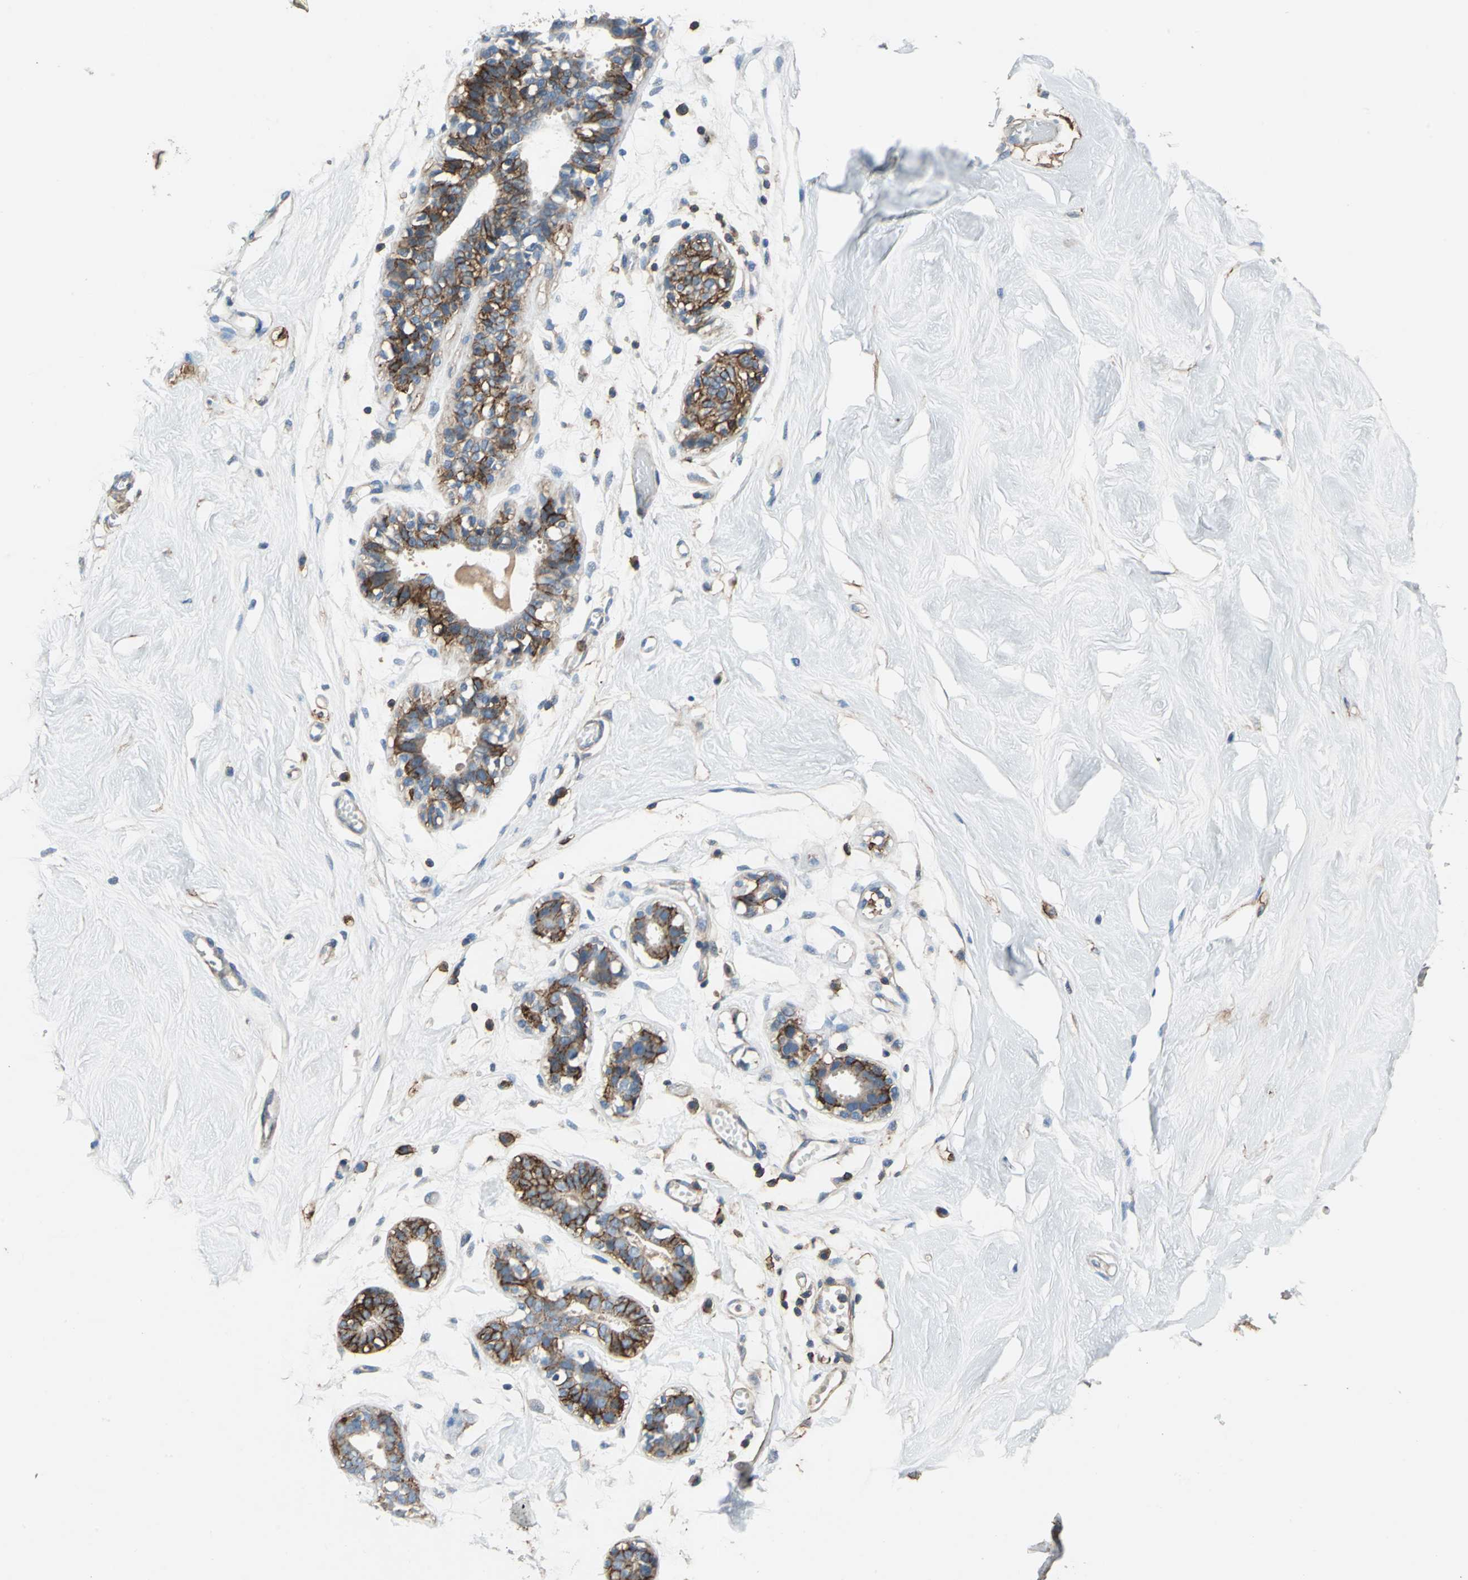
{"staining": {"intensity": "negative", "quantity": "none", "location": "none"}, "tissue": "breast", "cell_type": "Adipocytes", "image_type": "normal", "snomed": [{"axis": "morphology", "description": "Normal tissue, NOS"}, {"axis": "topography", "description": "Breast"}, {"axis": "topography", "description": "Soft tissue"}], "caption": "This is an IHC photomicrograph of normal human breast. There is no positivity in adipocytes.", "gene": "CD44", "patient": {"sex": "female", "age": 25}}